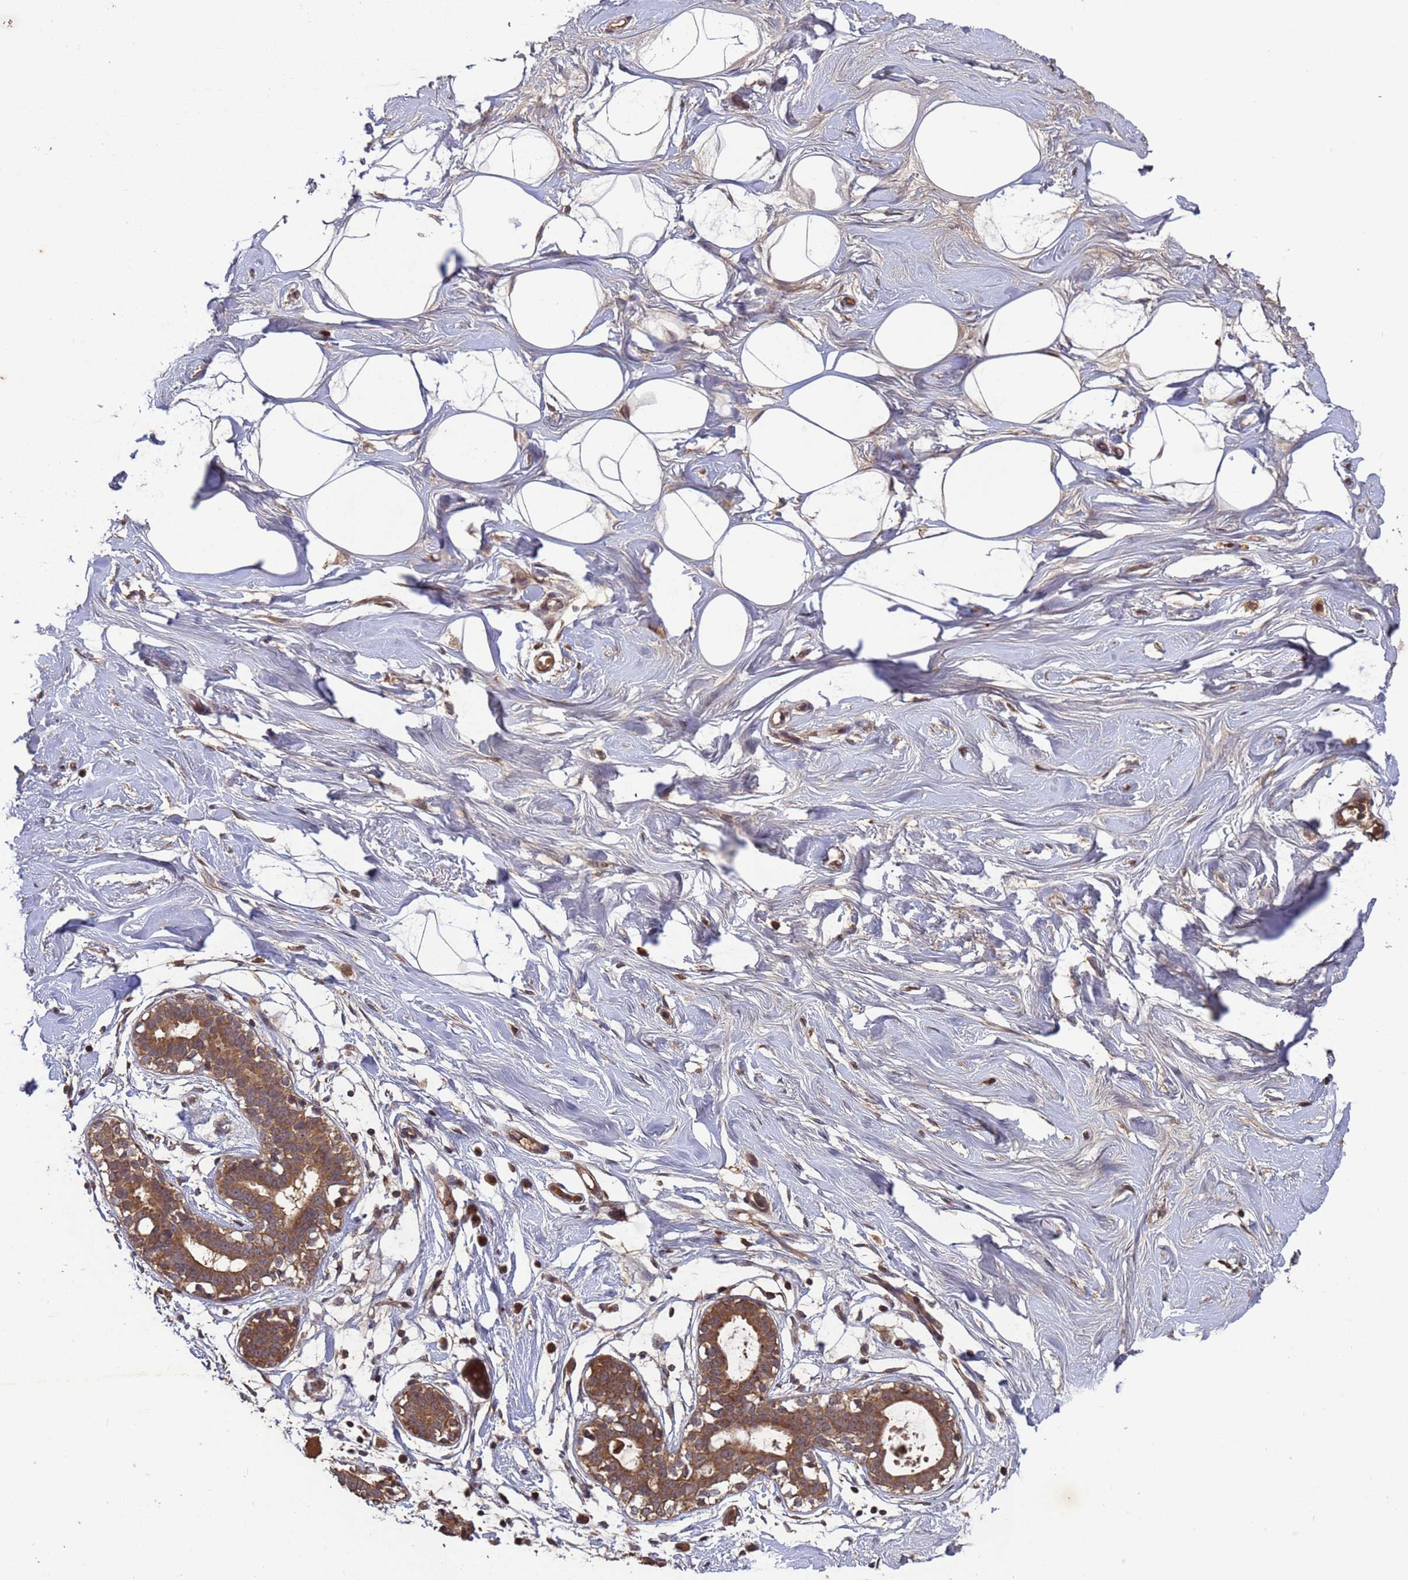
{"staining": {"intensity": "weak", "quantity": "<25%", "location": "cytoplasmic/membranous"}, "tissue": "breast", "cell_type": "Adipocytes", "image_type": "normal", "snomed": [{"axis": "morphology", "description": "Normal tissue, NOS"}, {"axis": "morphology", "description": "Adenoma, NOS"}, {"axis": "topography", "description": "Breast"}], "caption": "IHC photomicrograph of benign breast: breast stained with DAB reveals no significant protein expression in adipocytes.", "gene": "ERI1", "patient": {"sex": "female", "age": 23}}